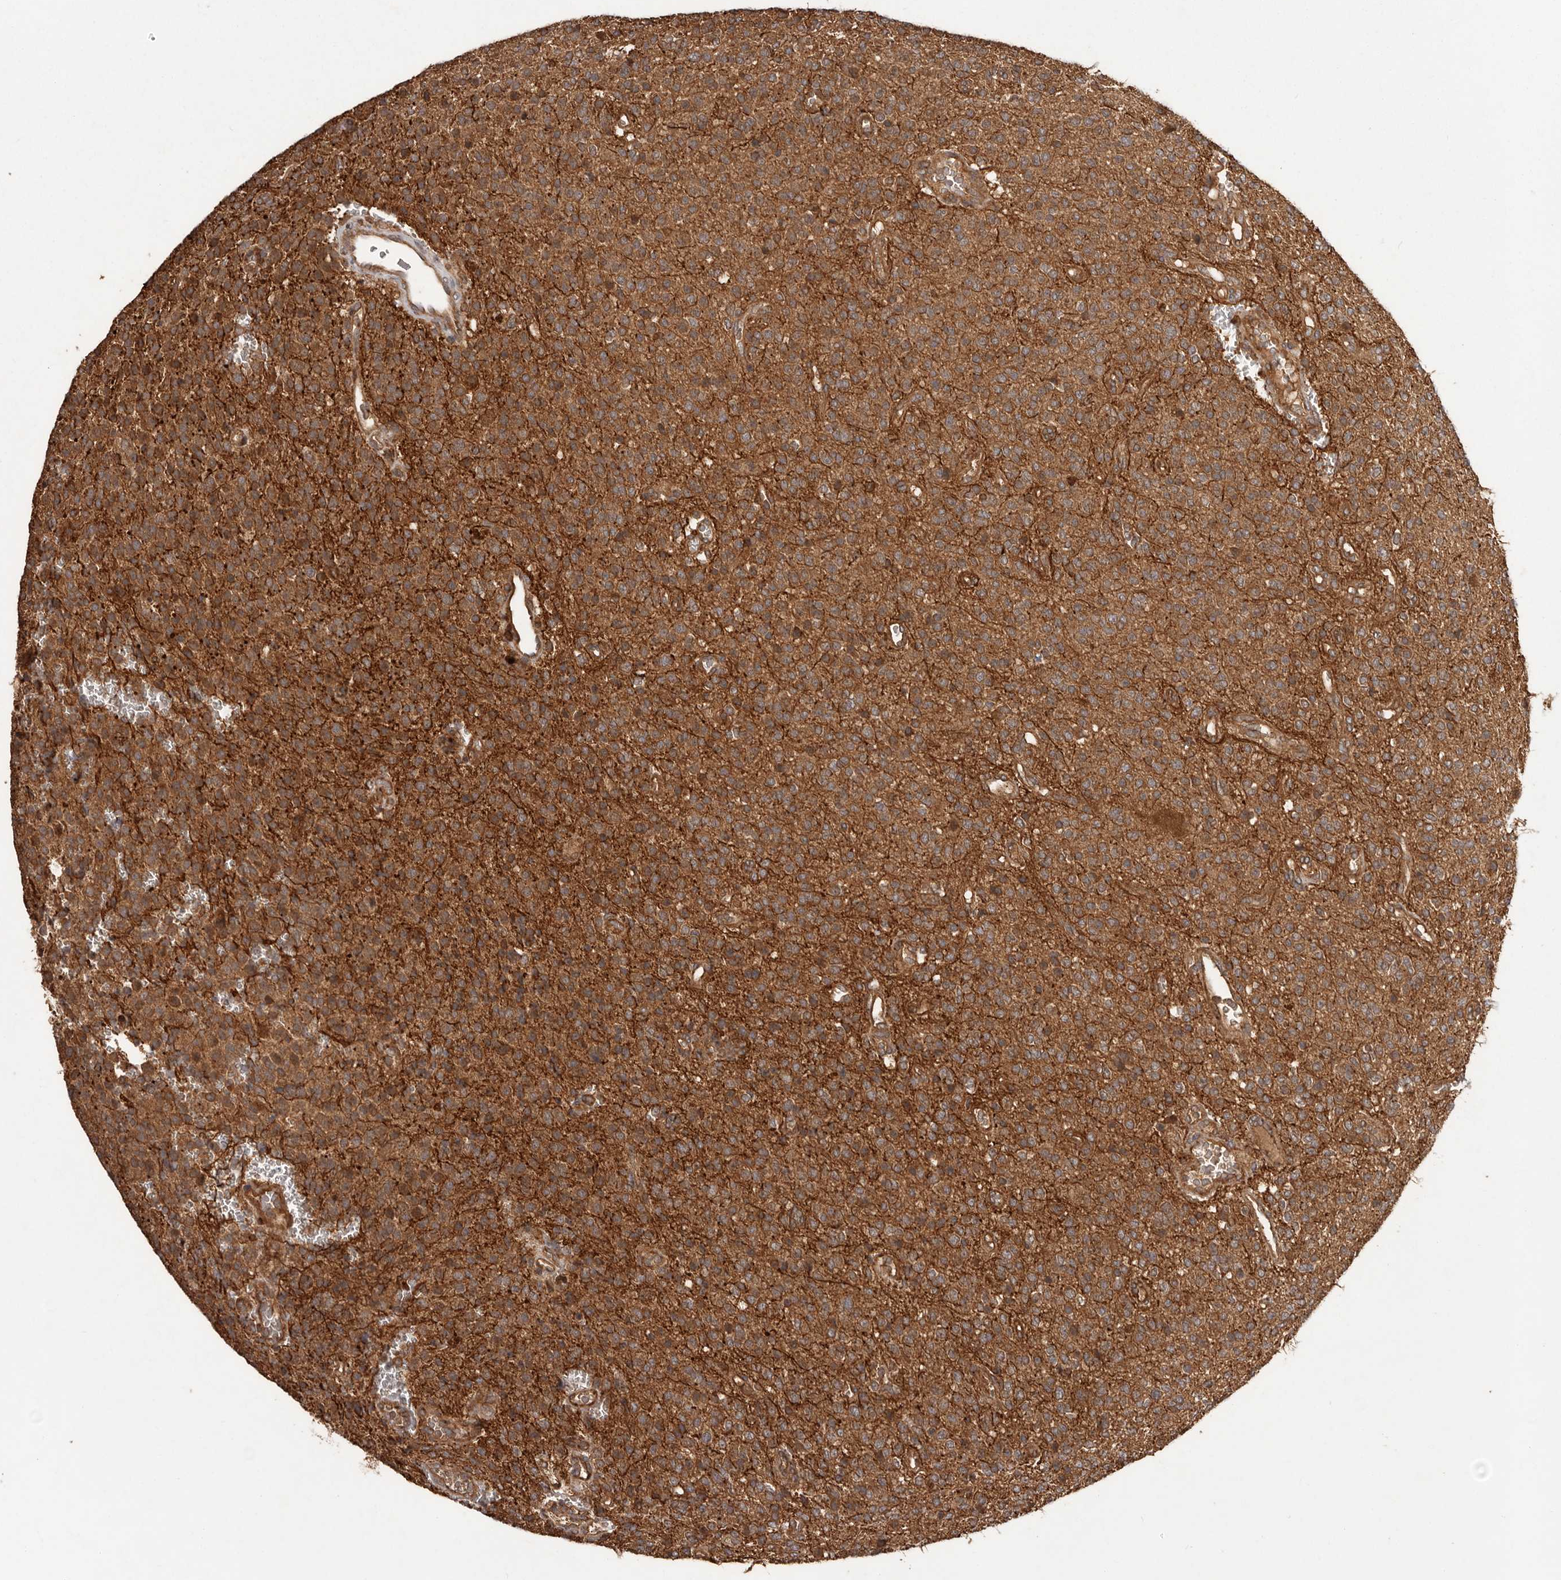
{"staining": {"intensity": "moderate", "quantity": ">75%", "location": "cytoplasmic/membranous"}, "tissue": "glioma", "cell_type": "Tumor cells", "image_type": "cancer", "snomed": [{"axis": "morphology", "description": "Glioma, malignant, High grade"}, {"axis": "topography", "description": "Brain"}], "caption": "DAB (3,3'-diaminobenzidine) immunohistochemical staining of malignant high-grade glioma shows moderate cytoplasmic/membranous protein positivity in approximately >75% of tumor cells. (Brightfield microscopy of DAB IHC at high magnification).", "gene": "SLC22A3", "patient": {"sex": "male", "age": 34}}